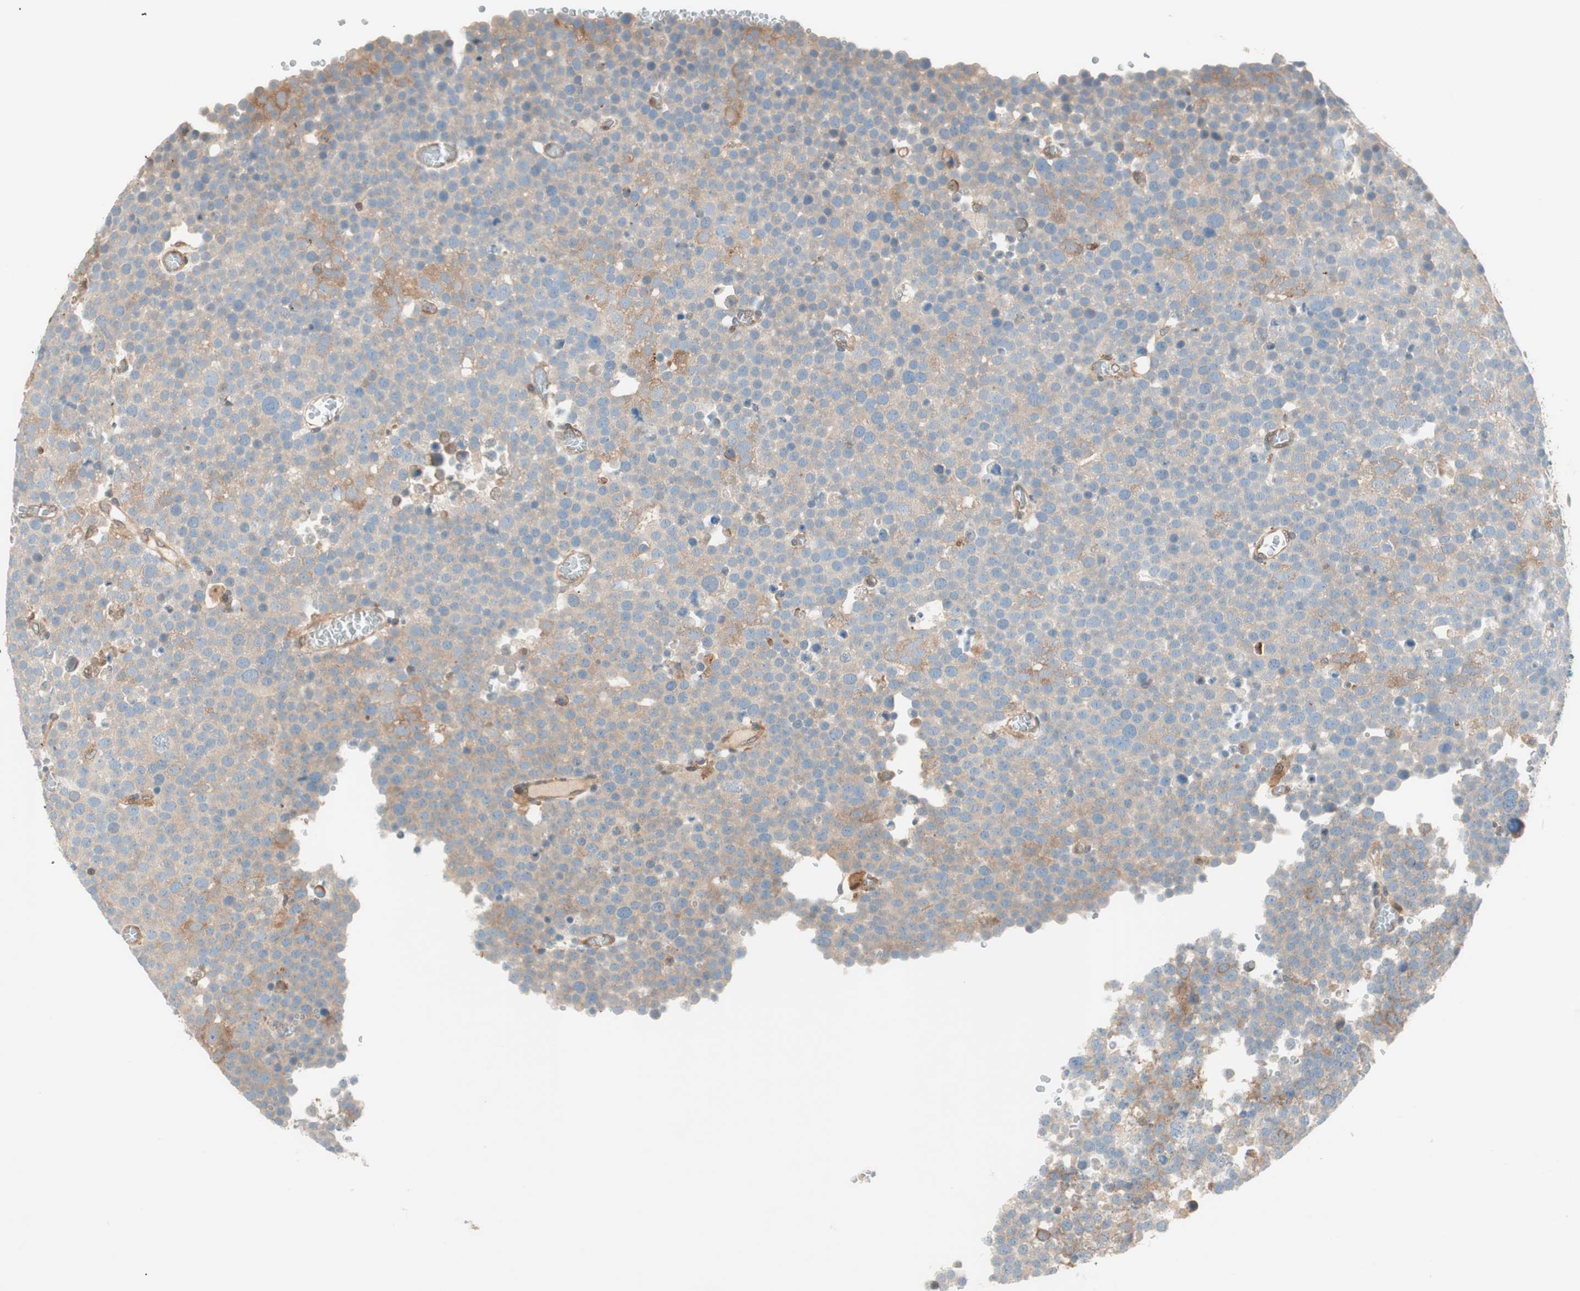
{"staining": {"intensity": "moderate", "quantity": "25%-75%", "location": "cytoplasmic/membranous"}, "tissue": "testis cancer", "cell_type": "Tumor cells", "image_type": "cancer", "snomed": [{"axis": "morphology", "description": "Seminoma, NOS"}, {"axis": "topography", "description": "Testis"}], "caption": "Testis cancer (seminoma) was stained to show a protein in brown. There is medium levels of moderate cytoplasmic/membranous positivity in approximately 25%-75% of tumor cells.", "gene": "GALT", "patient": {"sex": "male", "age": 71}}